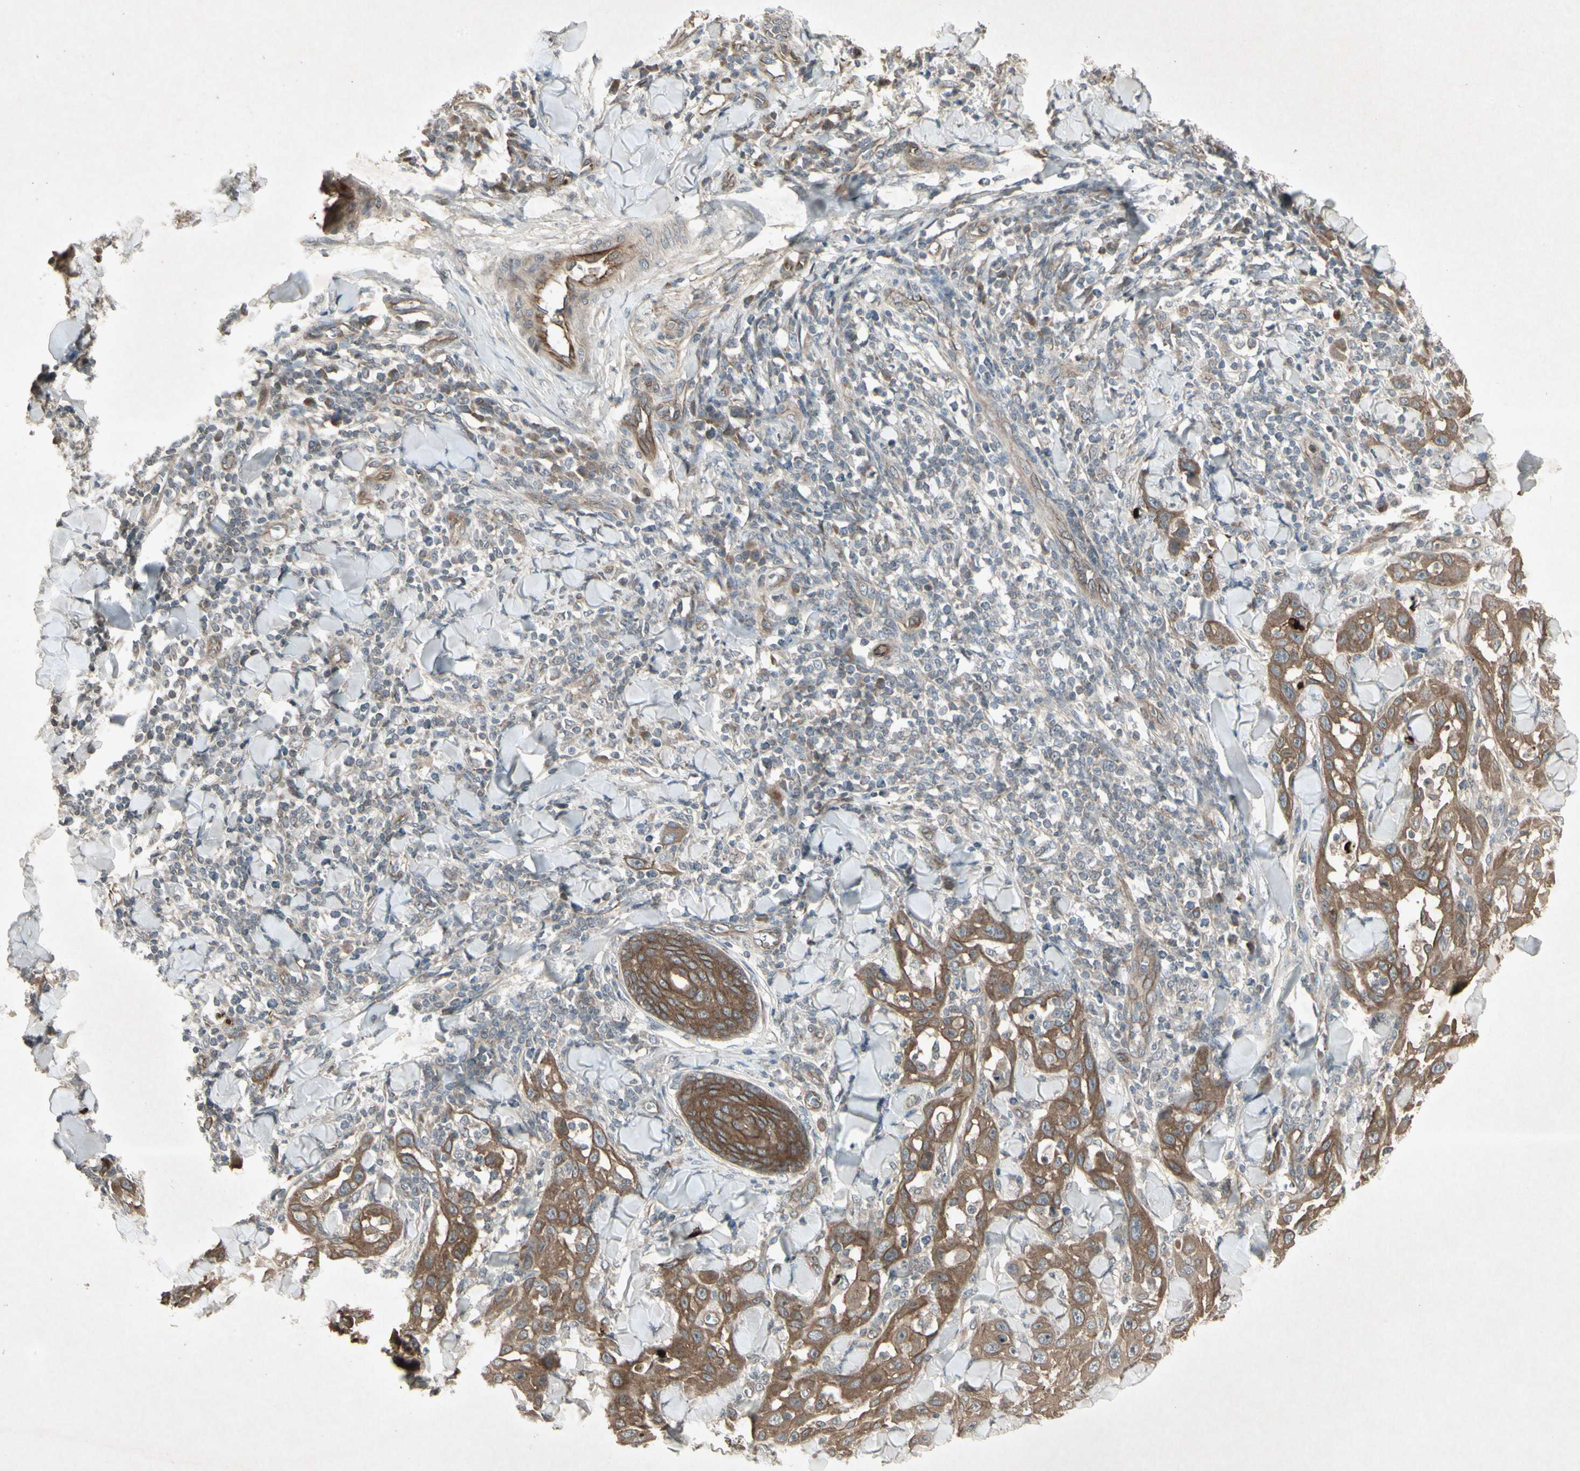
{"staining": {"intensity": "moderate", "quantity": ">75%", "location": "cytoplasmic/membranous"}, "tissue": "skin cancer", "cell_type": "Tumor cells", "image_type": "cancer", "snomed": [{"axis": "morphology", "description": "Squamous cell carcinoma, NOS"}, {"axis": "topography", "description": "Skin"}], "caption": "IHC of skin cancer (squamous cell carcinoma) exhibits medium levels of moderate cytoplasmic/membranous expression in about >75% of tumor cells.", "gene": "JAG1", "patient": {"sex": "male", "age": 24}}